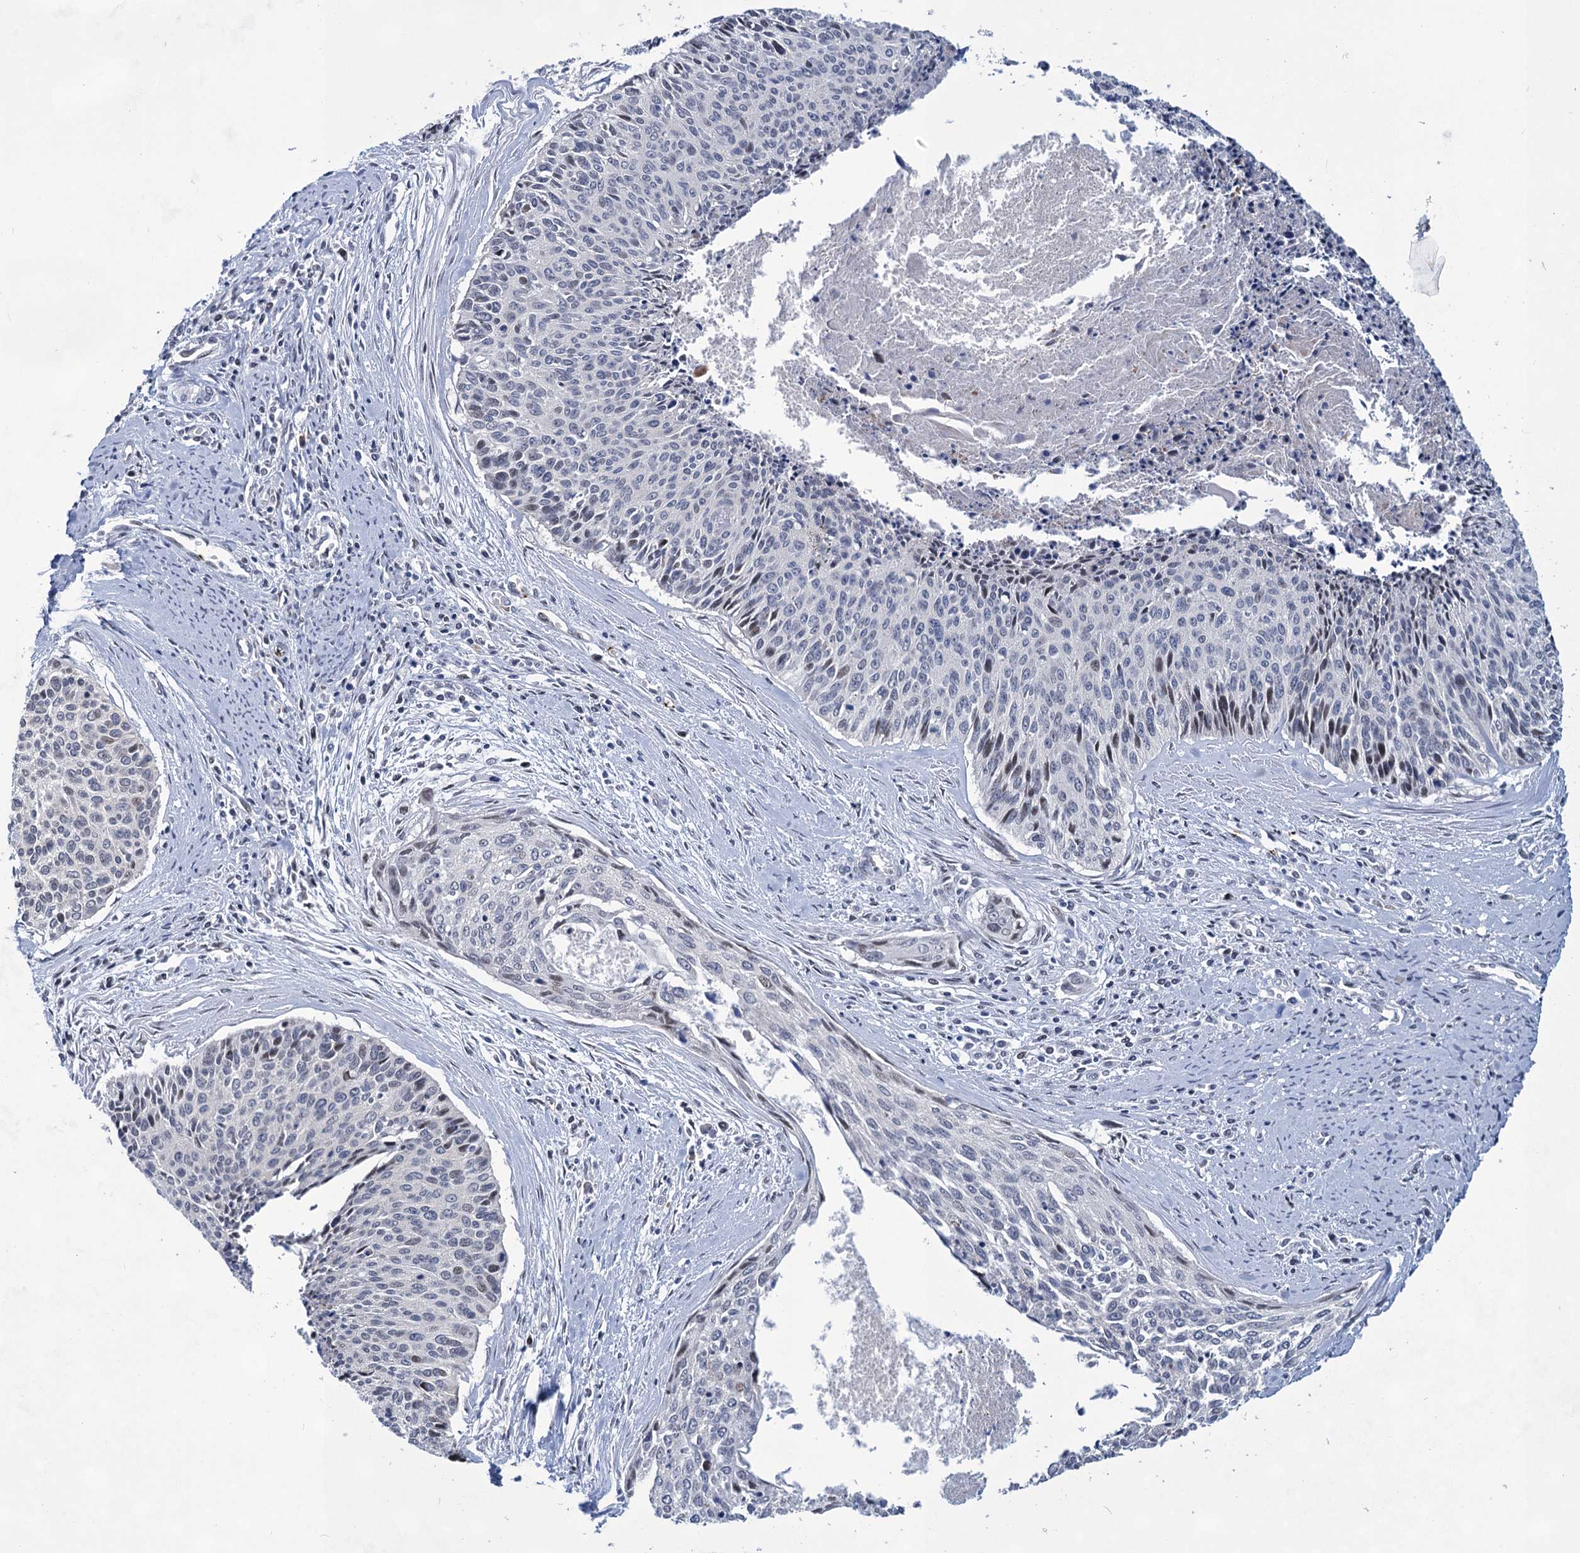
{"staining": {"intensity": "negative", "quantity": "none", "location": "none"}, "tissue": "cervical cancer", "cell_type": "Tumor cells", "image_type": "cancer", "snomed": [{"axis": "morphology", "description": "Squamous cell carcinoma, NOS"}, {"axis": "topography", "description": "Cervix"}], "caption": "DAB immunohistochemical staining of cervical cancer (squamous cell carcinoma) shows no significant expression in tumor cells. (DAB immunohistochemistry (IHC), high magnification).", "gene": "MON2", "patient": {"sex": "female", "age": 55}}